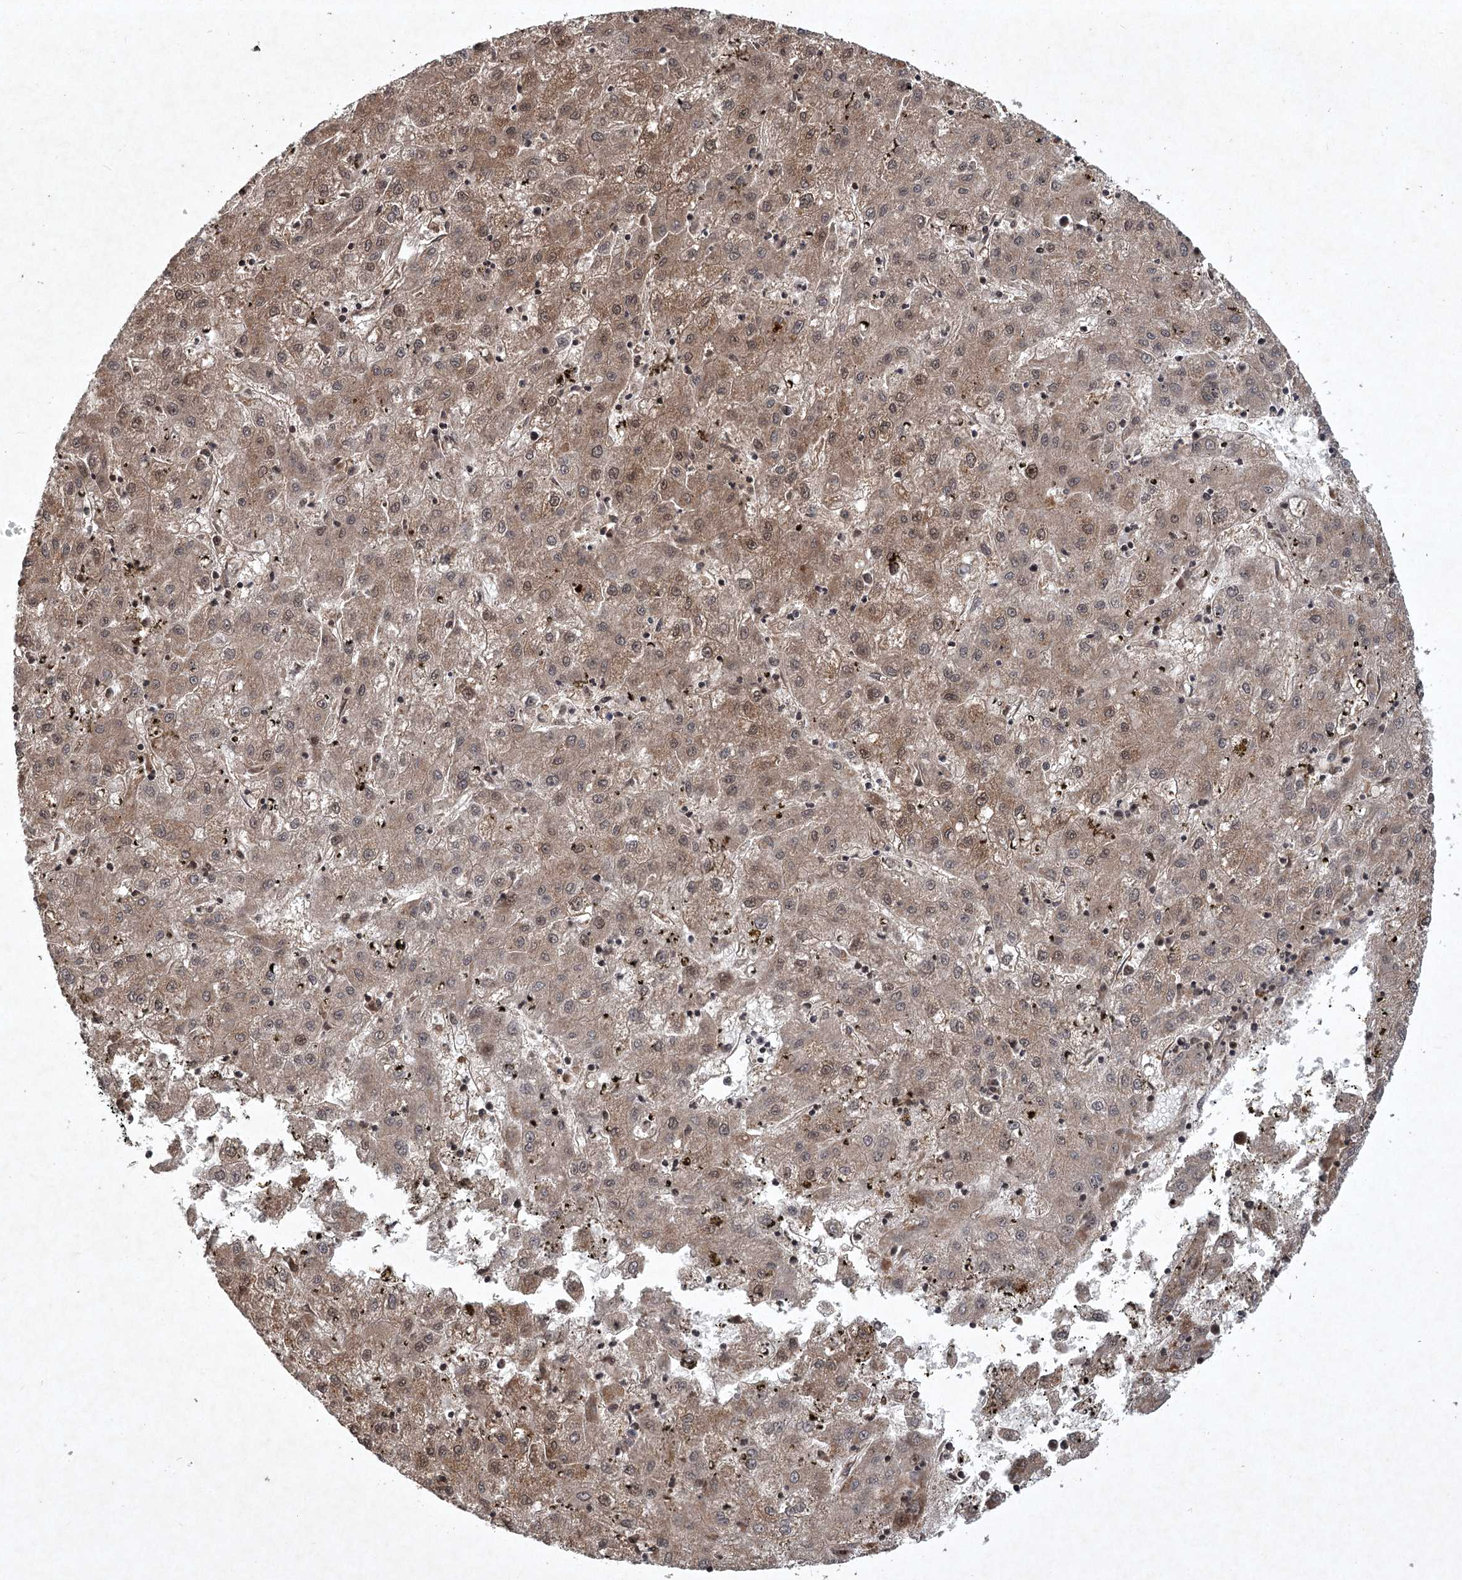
{"staining": {"intensity": "weak", "quantity": ">75%", "location": "cytoplasmic/membranous"}, "tissue": "liver cancer", "cell_type": "Tumor cells", "image_type": "cancer", "snomed": [{"axis": "morphology", "description": "Carcinoma, Hepatocellular, NOS"}, {"axis": "topography", "description": "Liver"}], "caption": "Immunohistochemical staining of liver hepatocellular carcinoma reveals low levels of weak cytoplasmic/membranous expression in approximately >75% of tumor cells. The protein of interest is stained brown, and the nuclei are stained in blue (DAB IHC with brightfield microscopy, high magnification).", "gene": "INSIG2", "patient": {"sex": "male", "age": 72}}